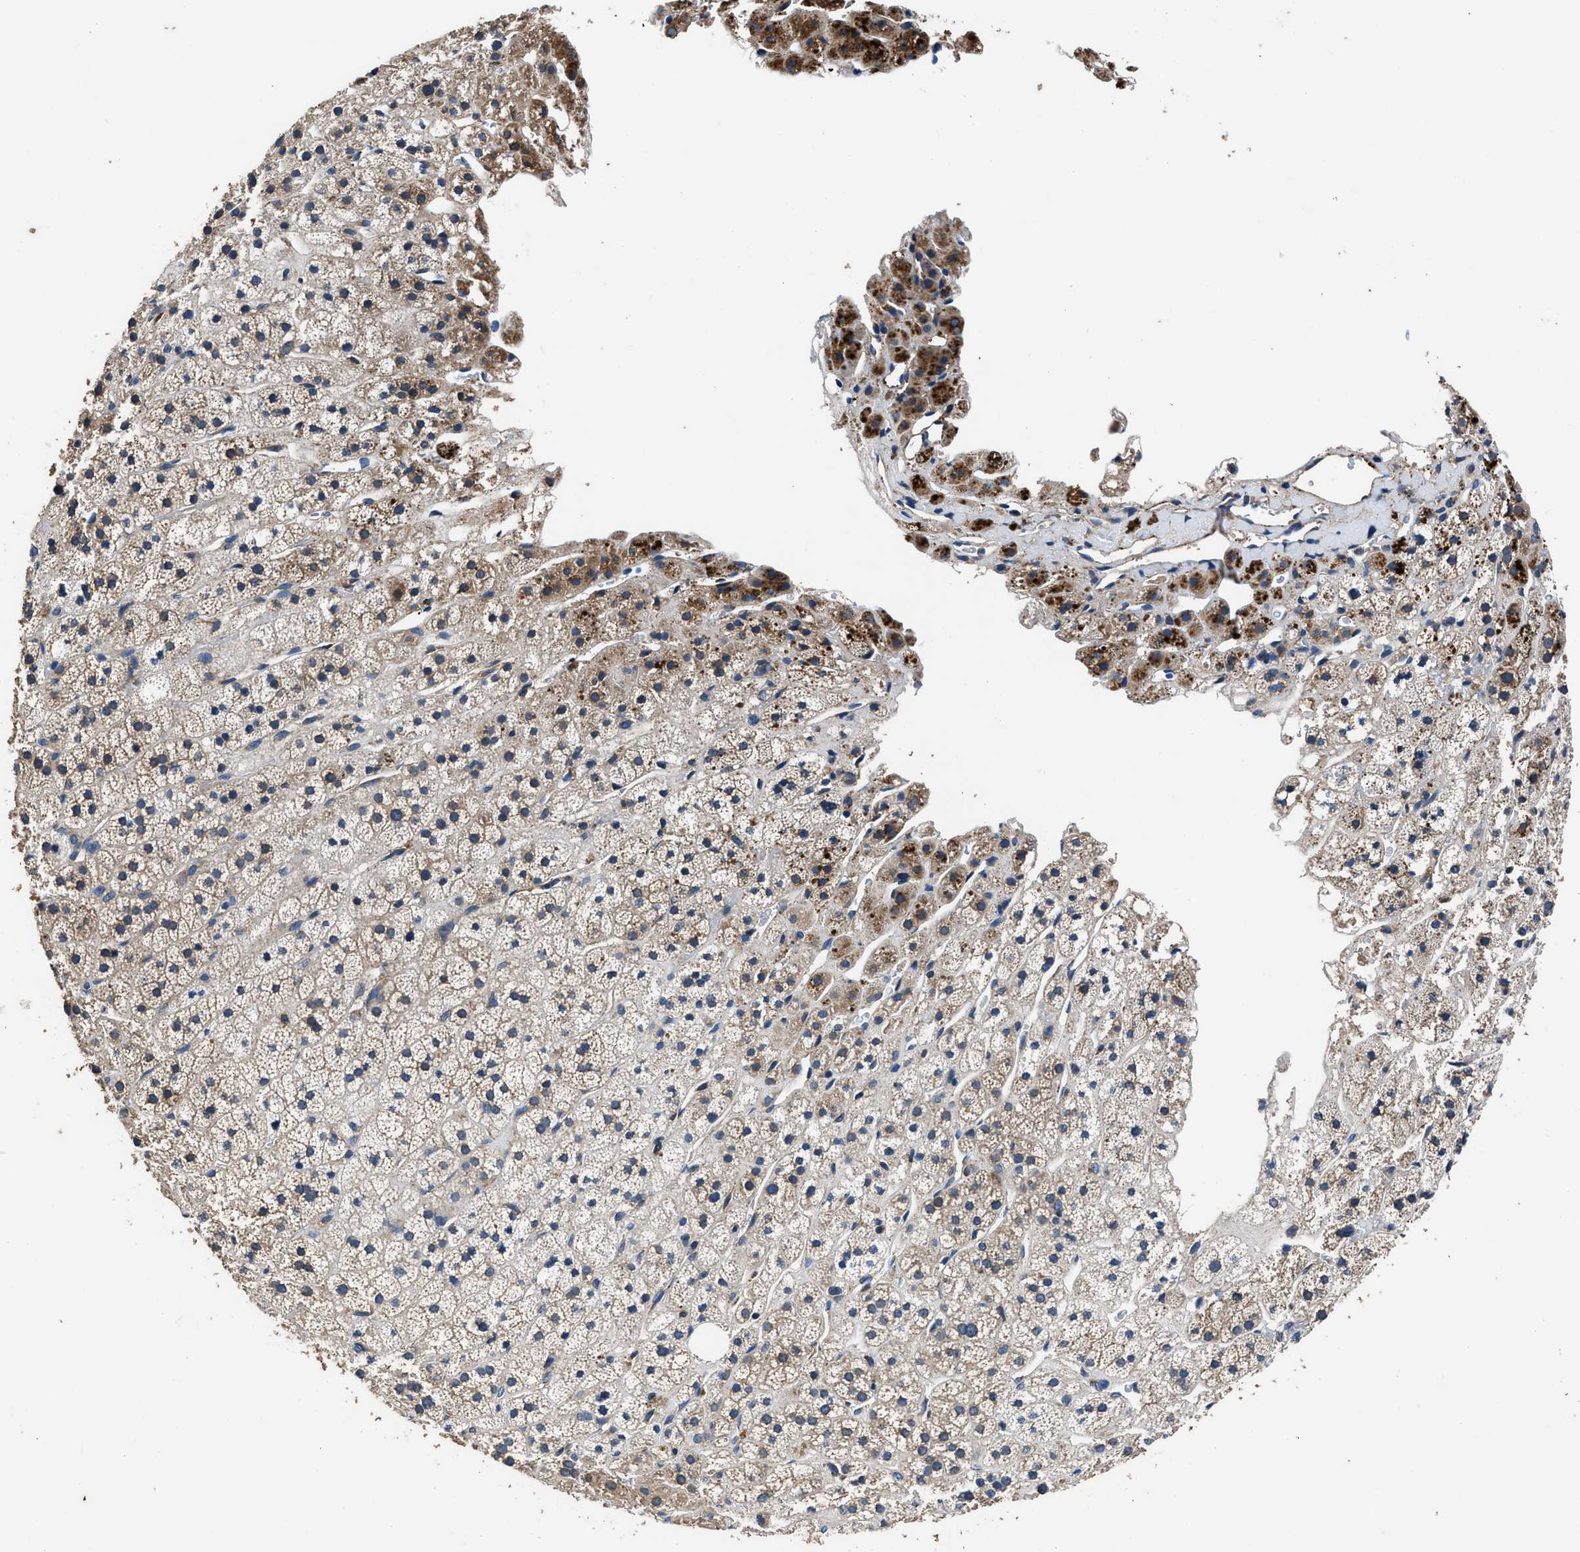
{"staining": {"intensity": "moderate", "quantity": ">75%", "location": "cytoplasmic/membranous"}, "tissue": "adrenal gland", "cell_type": "Glandular cells", "image_type": "normal", "snomed": [{"axis": "morphology", "description": "Normal tissue, NOS"}, {"axis": "topography", "description": "Adrenal gland"}], "caption": "A micrograph showing moderate cytoplasmic/membranous expression in approximately >75% of glandular cells in unremarkable adrenal gland, as visualized by brown immunohistochemical staining.", "gene": "DHRS7B", "patient": {"sex": "male", "age": 56}}